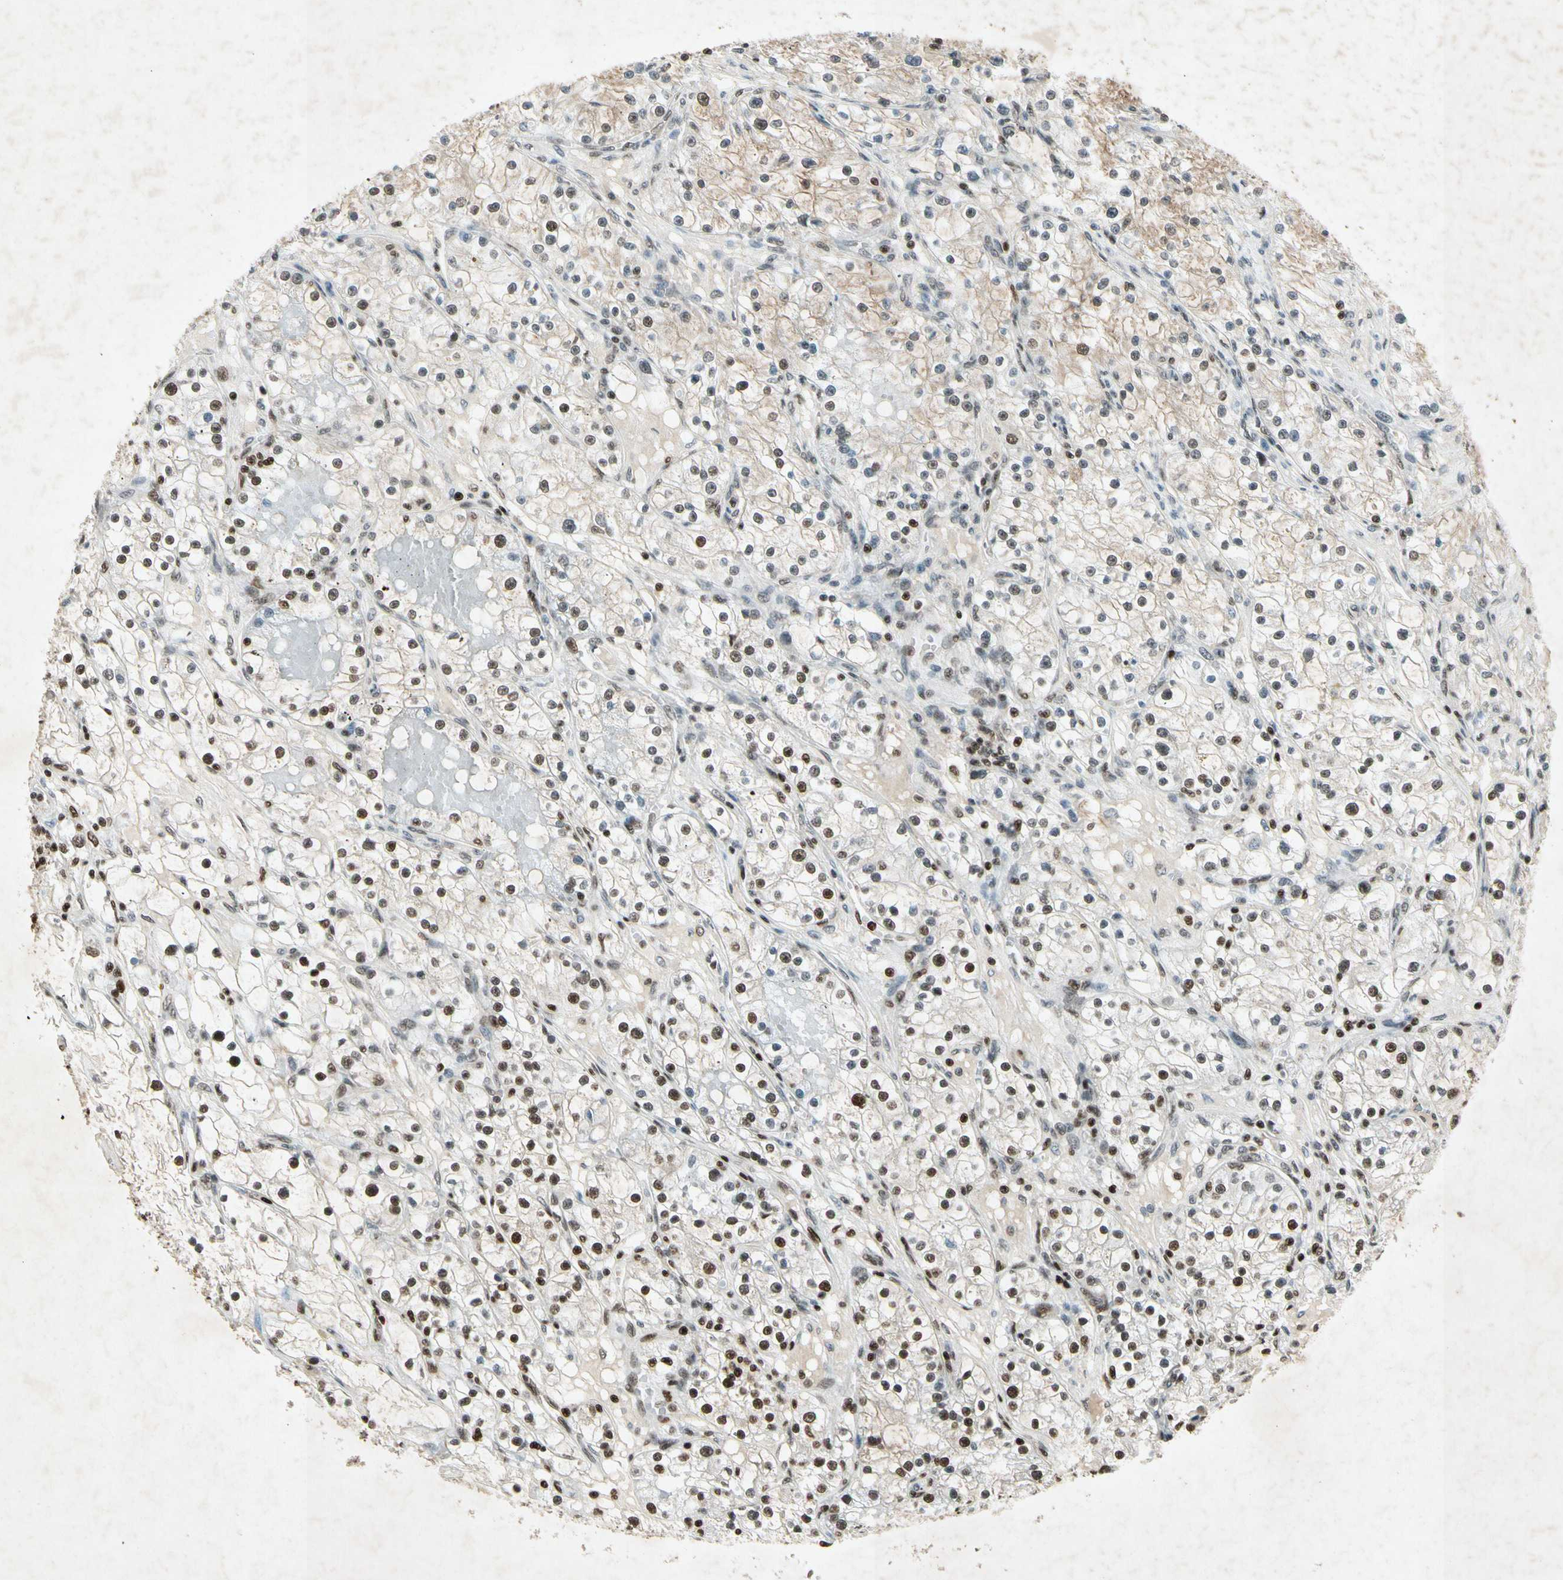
{"staining": {"intensity": "strong", "quantity": ">75%", "location": "nuclear"}, "tissue": "renal cancer", "cell_type": "Tumor cells", "image_type": "cancer", "snomed": [{"axis": "morphology", "description": "Adenocarcinoma, NOS"}, {"axis": "topography", "description": "Kidney"}], "caption": "Renal cancer was stained to show a protein in brown. There is high levels of strong nuclear positivity in about >75% of tumor cells.", "gene": "RNF43", "patient": {"sex": "male", "age": 56}}